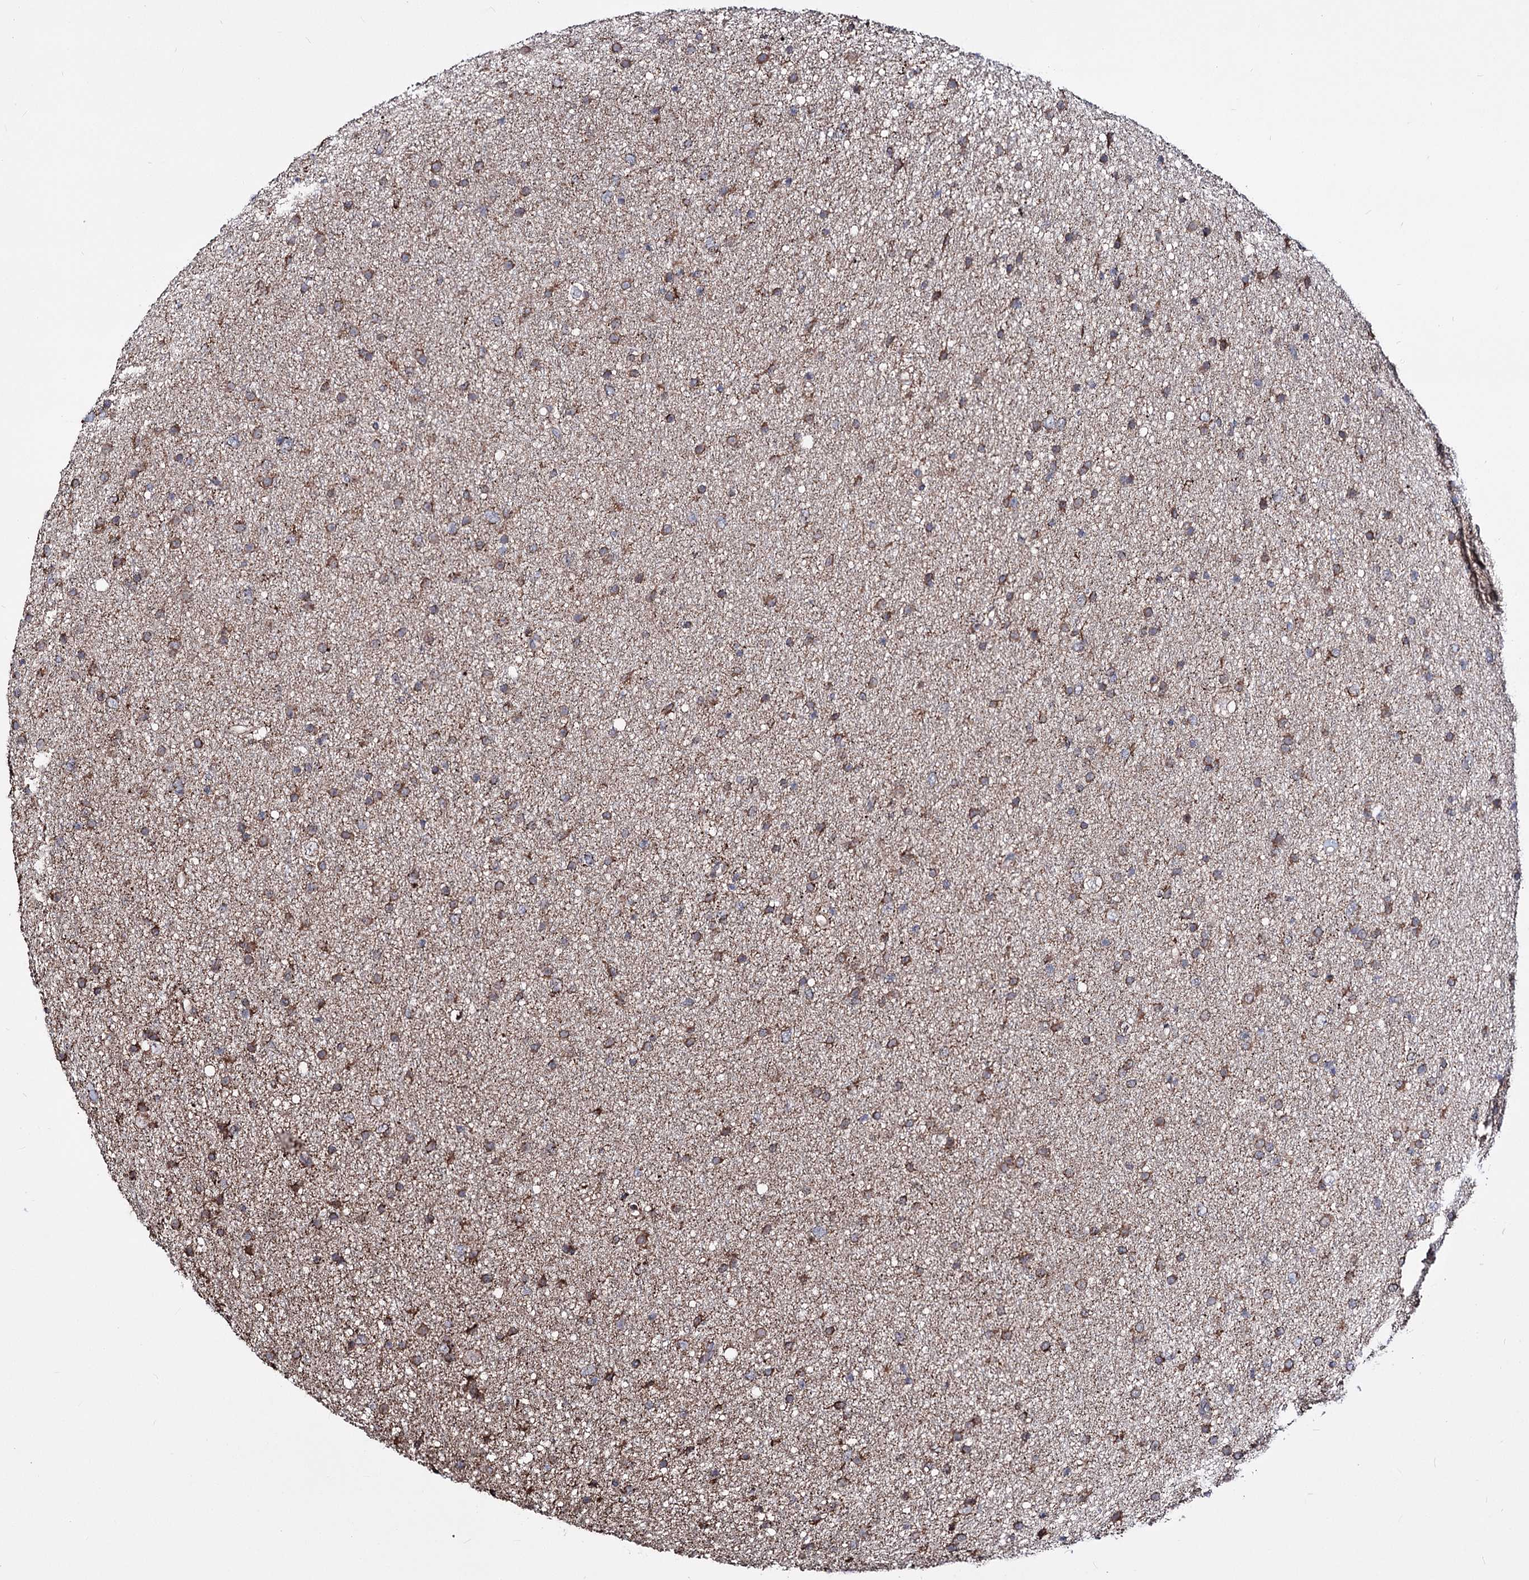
{"staining": {"intensity": "moderate", "quantity": ">75%", "location": "cytoplasmic/membranous"}, "tissue": "glioma", "cell_type": "Tumor cells", "image_type": "cancer", "snomed": [{"axis": "morphology", "description": "Glioma, malignant, Low grade"}, {"axis": "topography", "description": "Cerebral cortex"}], "caption": "Malignant glioma (low-grade) stained with immunohistochemistry (IHC) displays moderate cytoplasmic/membranous staining in approximately >75% of tumor cells. The staining is performed using DAB brown chromogen to label protein expression. The nuclei are counter-stained blue using hematoxylin.", "gene": "CREB3L4", "patient": {"sex": "female", "age": 39}}